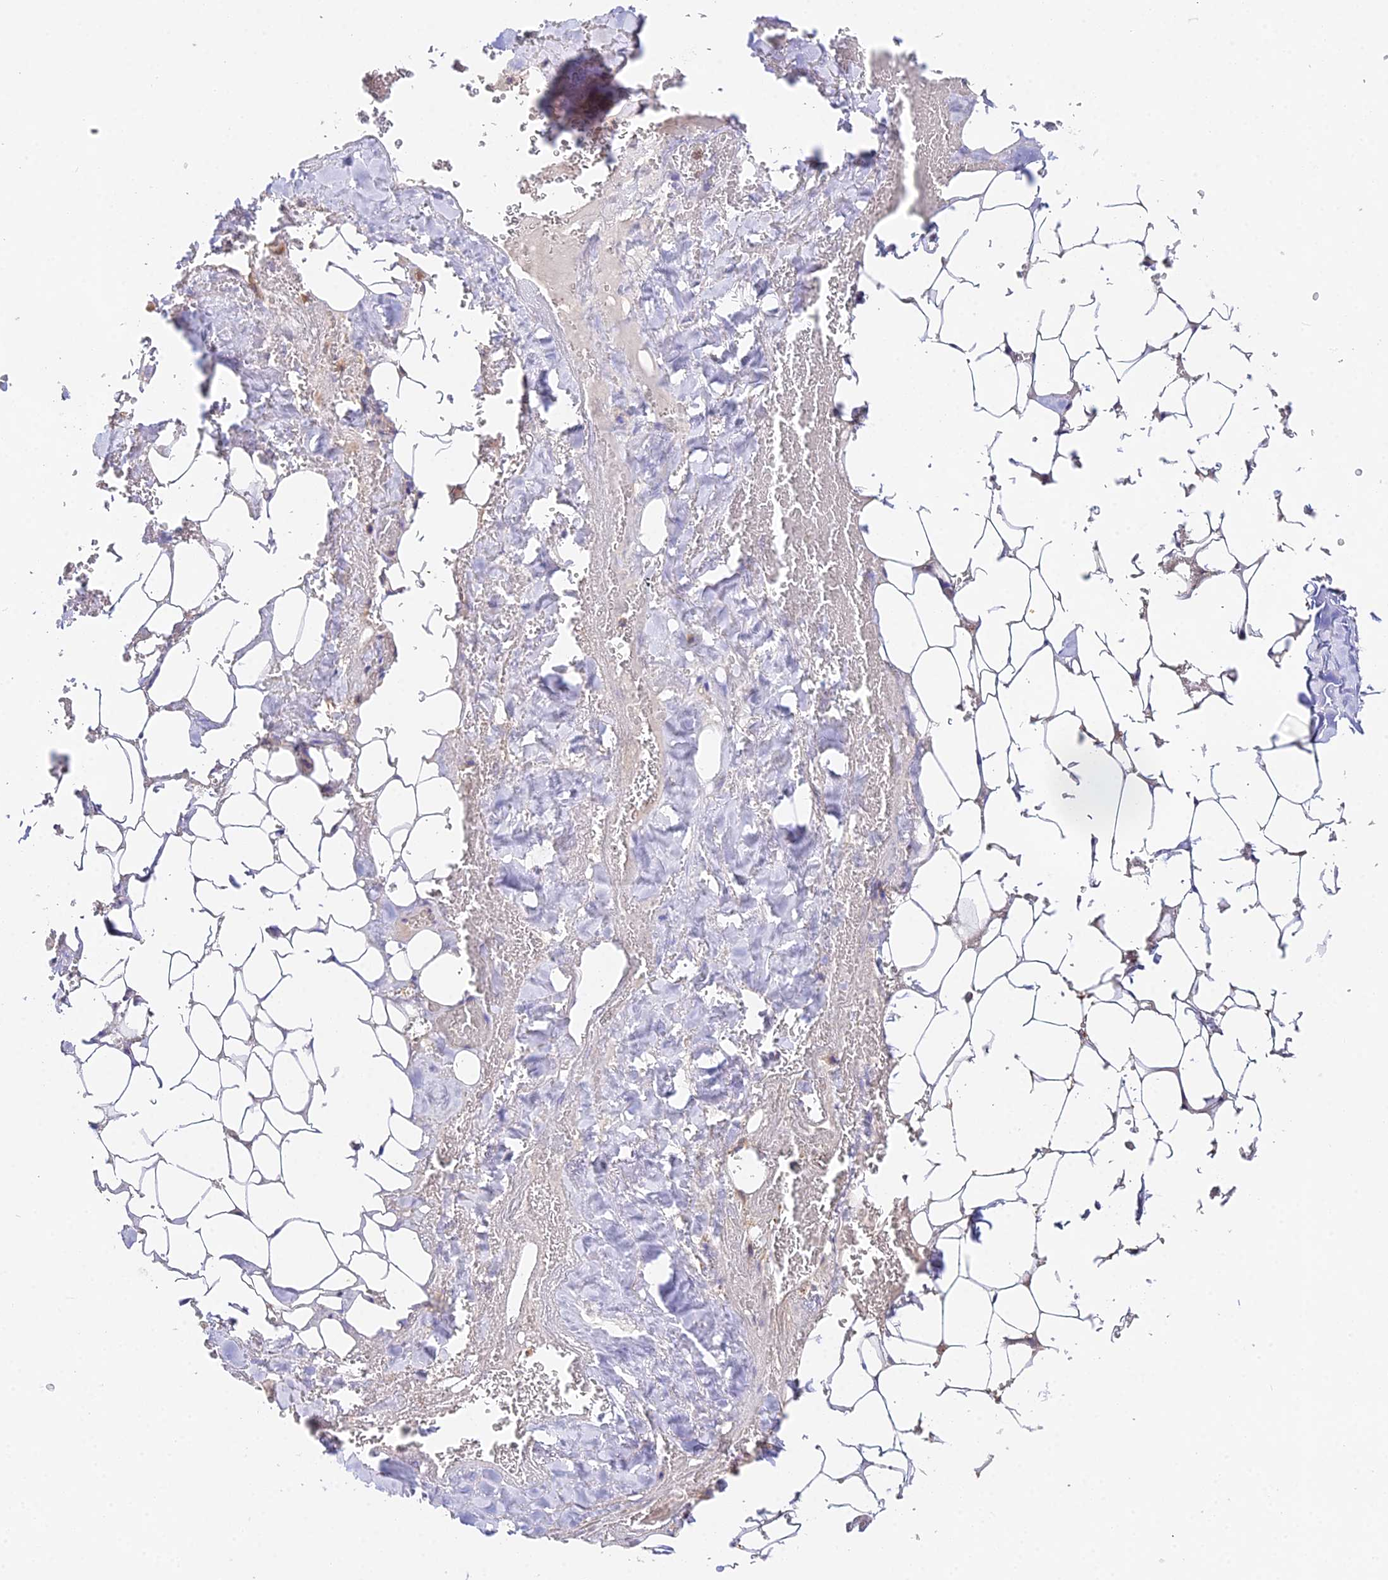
{"staining": {"intensity": "negative", "quantity": "none", "location": "none"}, "tissue": "adipose tissue", "cell_type": "Adipocytes", "image_type": "normal", "snomed": [{"axis": "morphology", "description": "Normal tissue, NOS"}, {"axis": "topography", "description": "Peripheral nerve tissue"}], "caption": "Immunohistochemistry of benign adipose tissue demonstrates no staining in adipocytes.", "gene": "FBP1", "patient": {"sex": "male", "age": 70}}